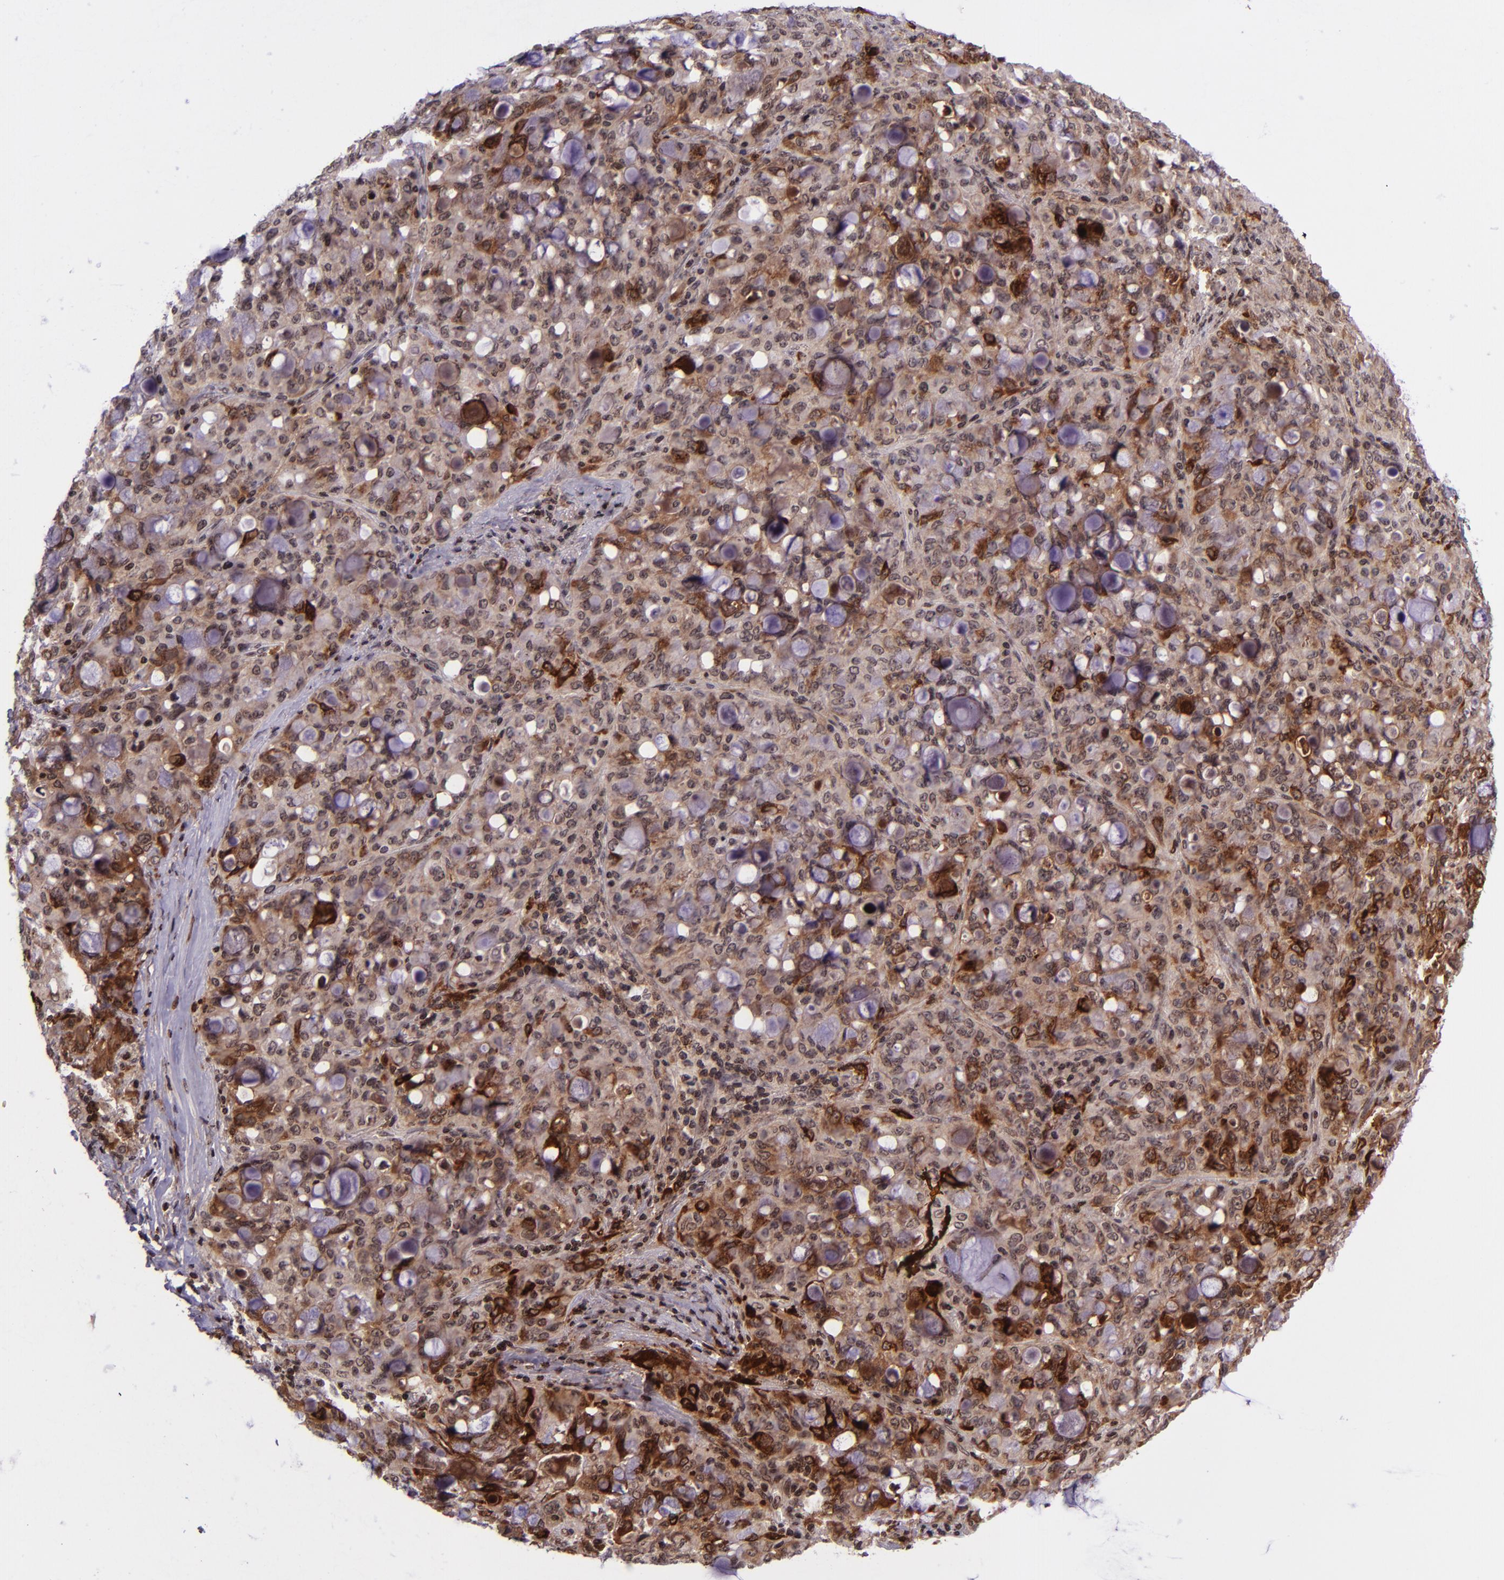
{"staining": {"intensity": "moderate", "quantity": ">75%", "location": "cytoplasmic/membranous"}, "tissue": "lung cancer", "cell_type": "Tumor cells", "image_type": "cancer", "snomed": [{"axis": "morphology", "description": "Adenocarcinoma, NOS"}, {"axis": "topography", "description": "Lung"}], "caption": "This image displays lung cancer stained with IHC to label a protein in brown. The cytoplasmic/membranous of tumor cells show moderate positivity for the protein. Nuclei are counter-stained blue.", "gene": "SELL", "patient": {"sex": "female", "age": 44}}